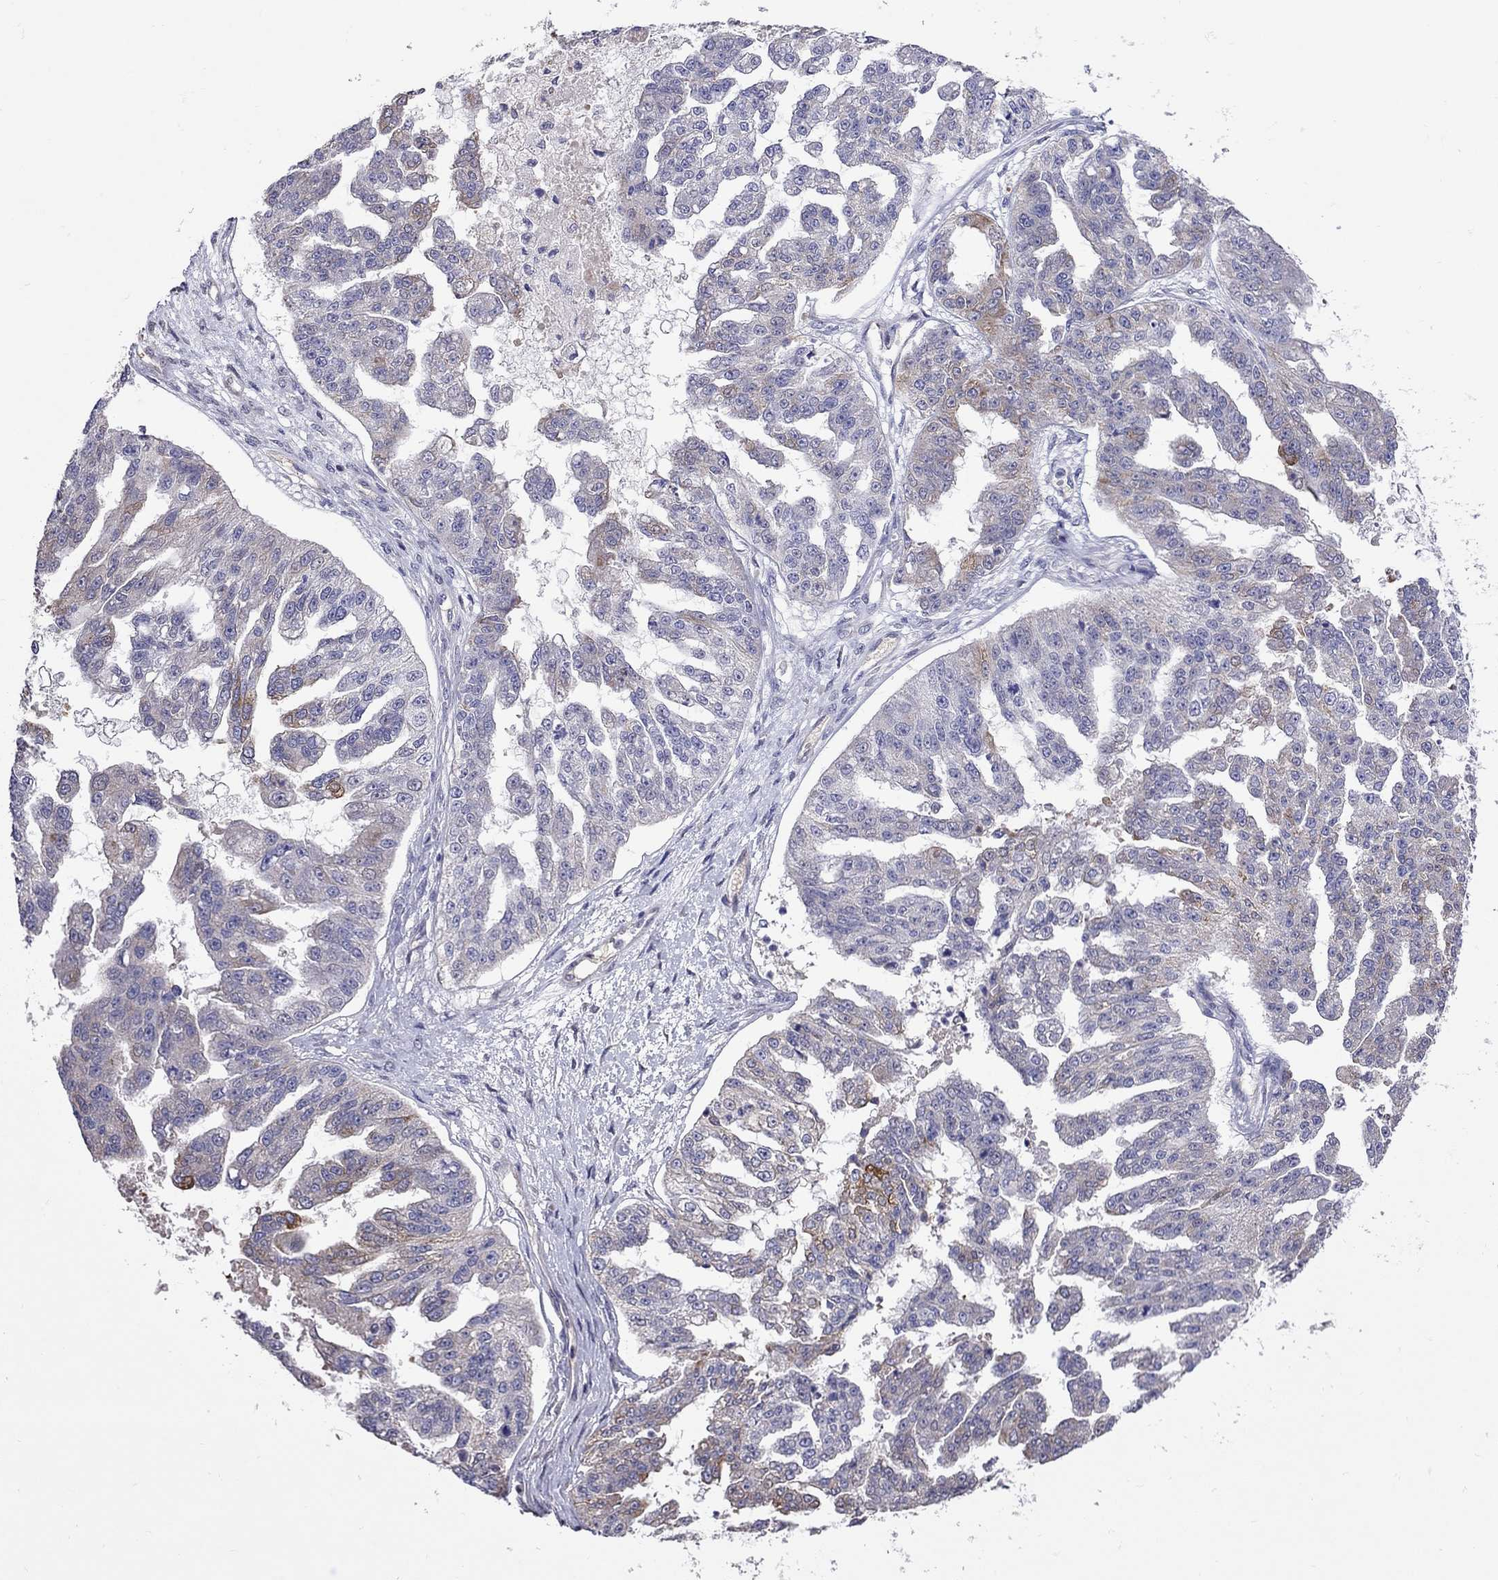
{"staining": {"intensity": "moderate", "quantity": "<25%", "location": "cytoplasmic/membranous"}, "tissue": "ovarian cancer", "cell_type": "Tumor cells", "image_type": "cancer", "snomed": [{"axis": "morphology", "description": "Cystadenocarcinoma, serous, NOS"}, {"axis": "topography", "description": "Ovary"}], "caption": "Tumor cells reveal low levels of moderate cytoplasmic/membranous positivity in approximately <25% of cells in human ovarian cancer (serous cystadenocarcinoma).", "gene": "ADAM28", "patient": {"sex": "female", "age": 58}}